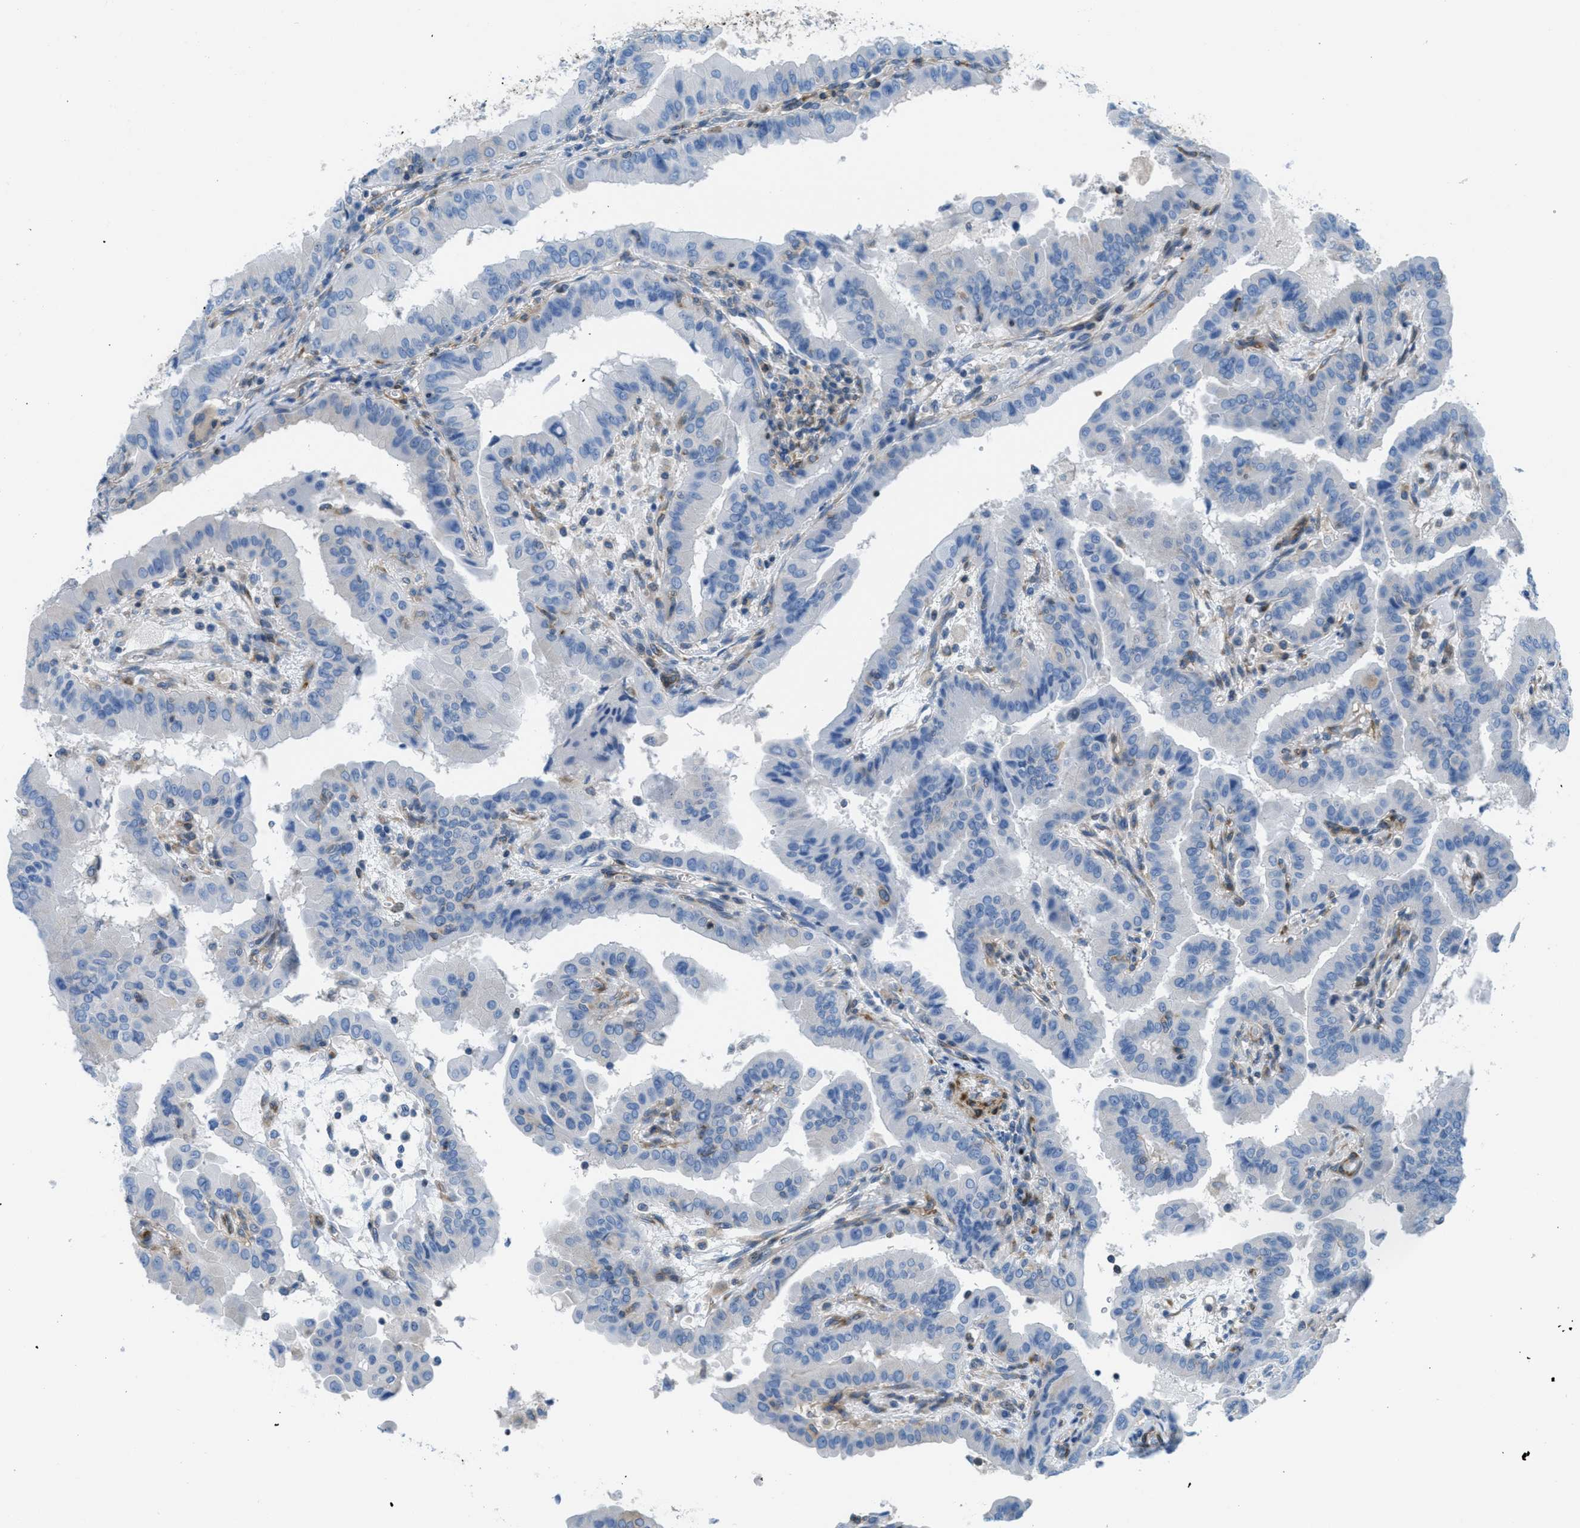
{"staining": {"intensity": "negative", "quantity": "none", "location": "none"}, "tissue": "thyroid cancer", "cell_type": "Tumor cells", "image_type": "cancer", "snomed": [{"axis": "morphology", "description": "Follicular adenoma carcinoma, NOS"}, {"axis": "topography", "description": "Thyroid gland"}], "caption": "IHC image of neoplastic tissue: thyroid cancer (follicular adenoma carcinoma) stained with DAB displays no significant protein expression in tumor cells.", "gene": "MAPRE2", "patient": {"sex": "female", "age": 71}}